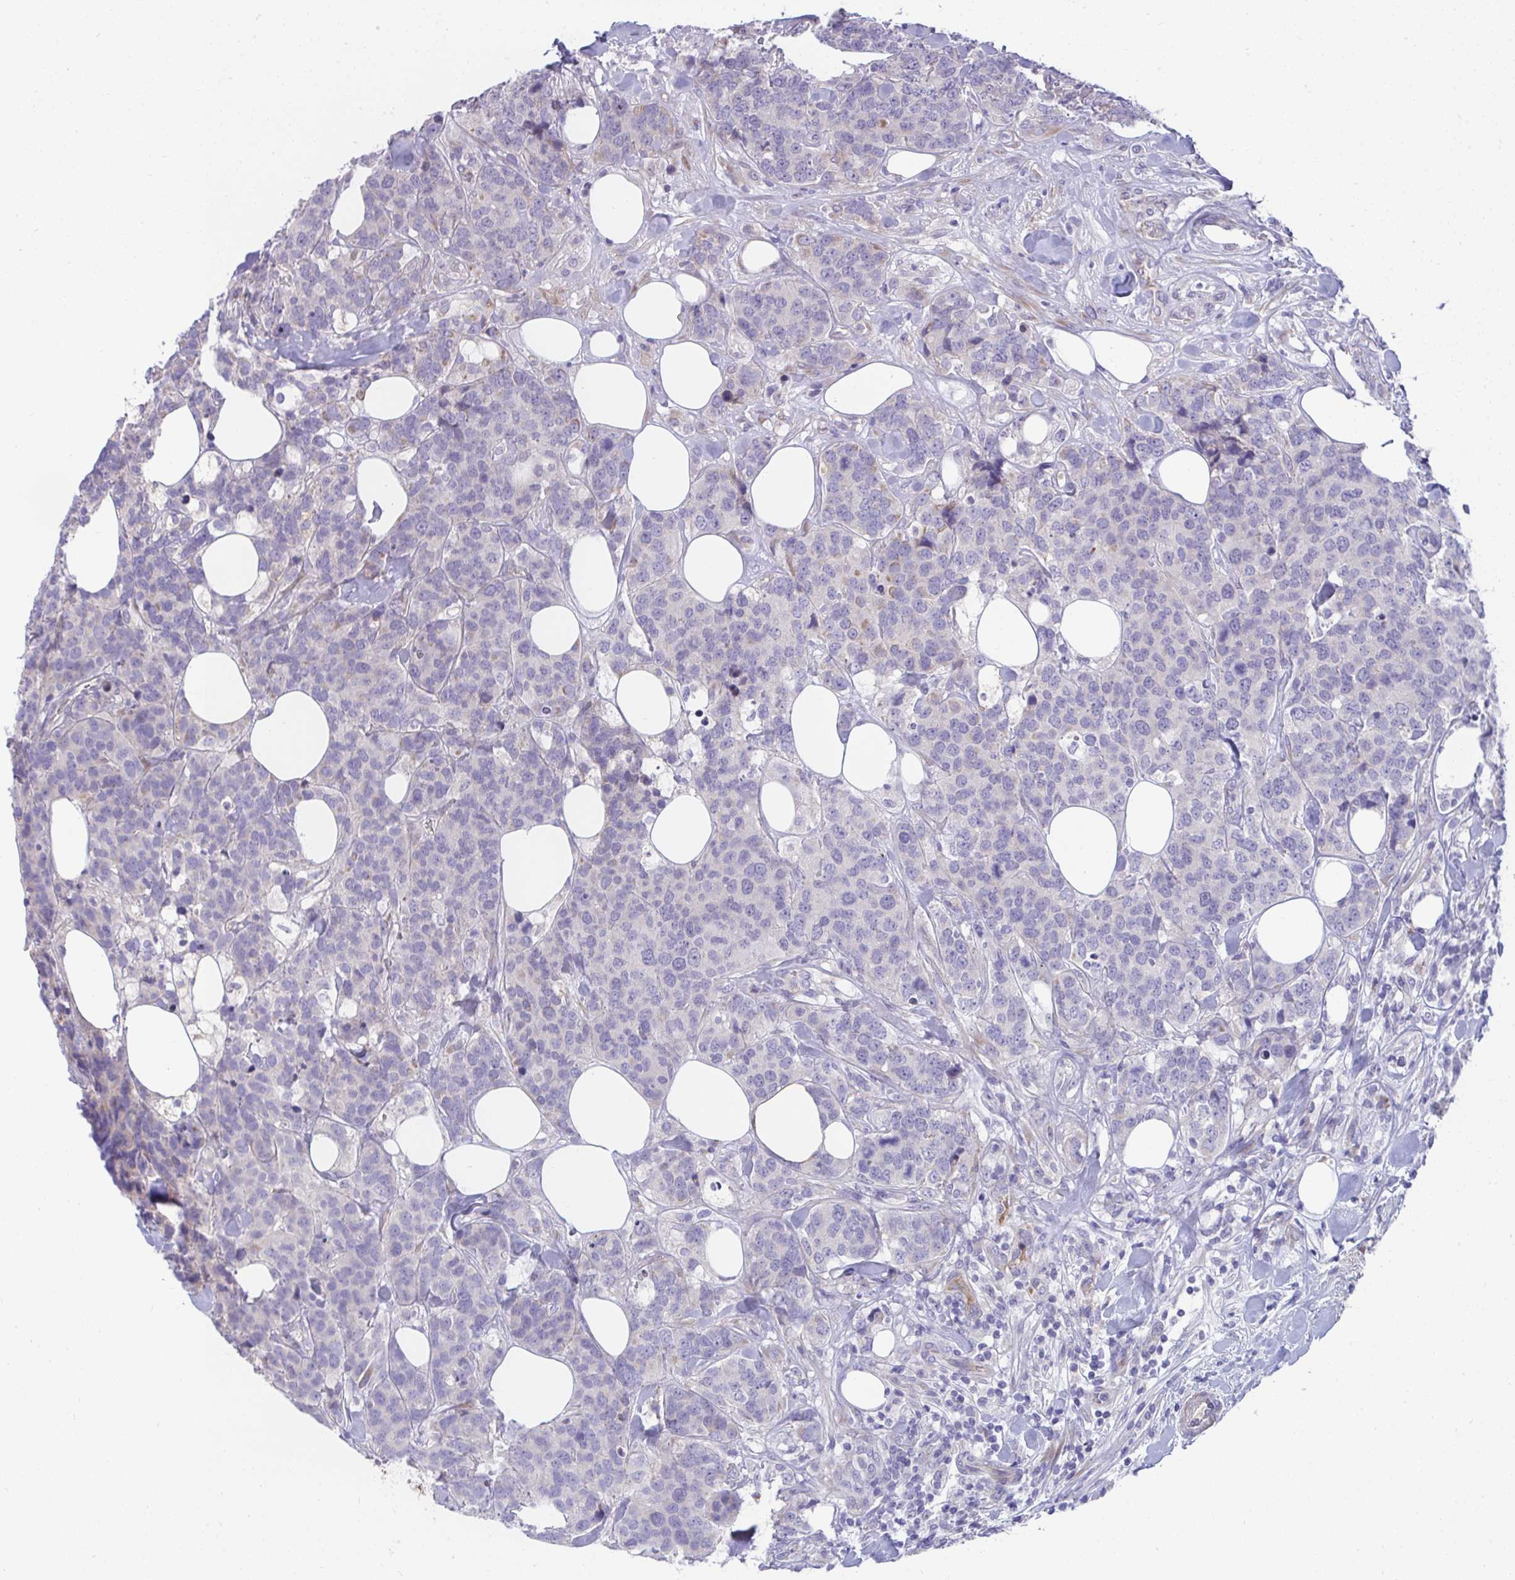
{"staining": {"intensity": "moderate", "quantity": "<25%", "location": "cytoplasmic/membranous"}, "tissue": "breast cancer", "cell_type": "Tumor cells", "image_type": "cancer", "snomed": [{"axis": "morphology", "description": "Lobular carcinoma"}, {"axis": "topography", "description": "Breast"}], "caption": "Immunohistochemistry of human breast lobular carcinoma exhibits low levels of moderate cytoplasmic/membranous positivity in about <25% of tumor cells. The staining is performed using DAB brown chromogen to label protein expression. The nuclei are counter-stained blue using hematoxylin.", "gene": "PIGZ", "patient": {"sex": "female", "age": 59}}